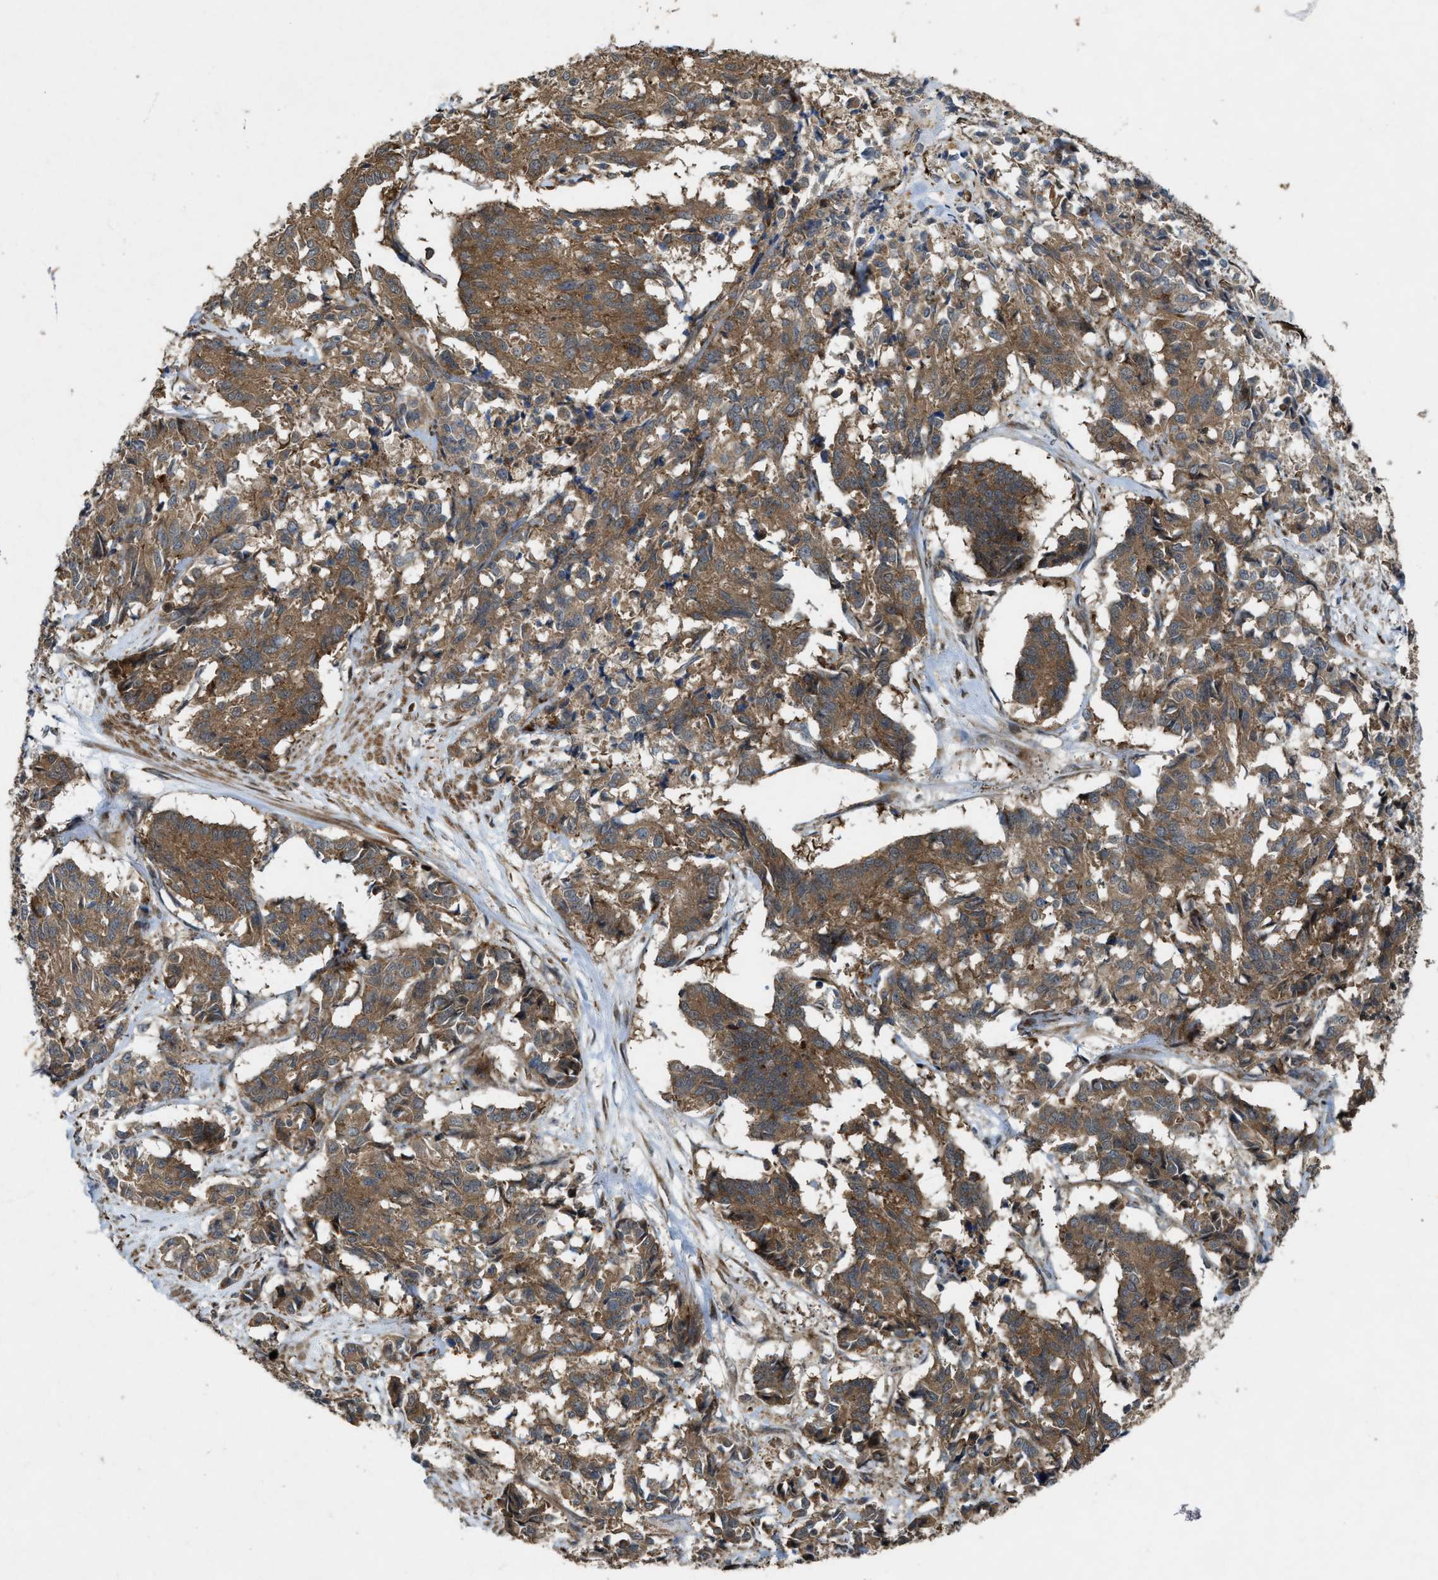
{"staining": {"intensity": "moderate", "quantity": ">75%", "location": "cytoplasmic/membranous"}, "tissue": "cervical cancer", "cell_type": "Tumor cells", "image_type": "cancer", "snomed": [{"axis": "morphology", "description": "Squamous cell carcinoma, NOS"}, {"axis": "topography", "description": "Cervix"}], "caption": "This histopathology image exhibits cervical cancer (squamous cell carcinoma) stained with immunohistochemistry (IHC) to label a protein in brown. The cytoplasmic/membranous of tumor cells show moderate positivity for the protein. Nuclei are counter-stained blue.", "gene": "LRRC72", "patient": {"sex": "female", "age": 35}}